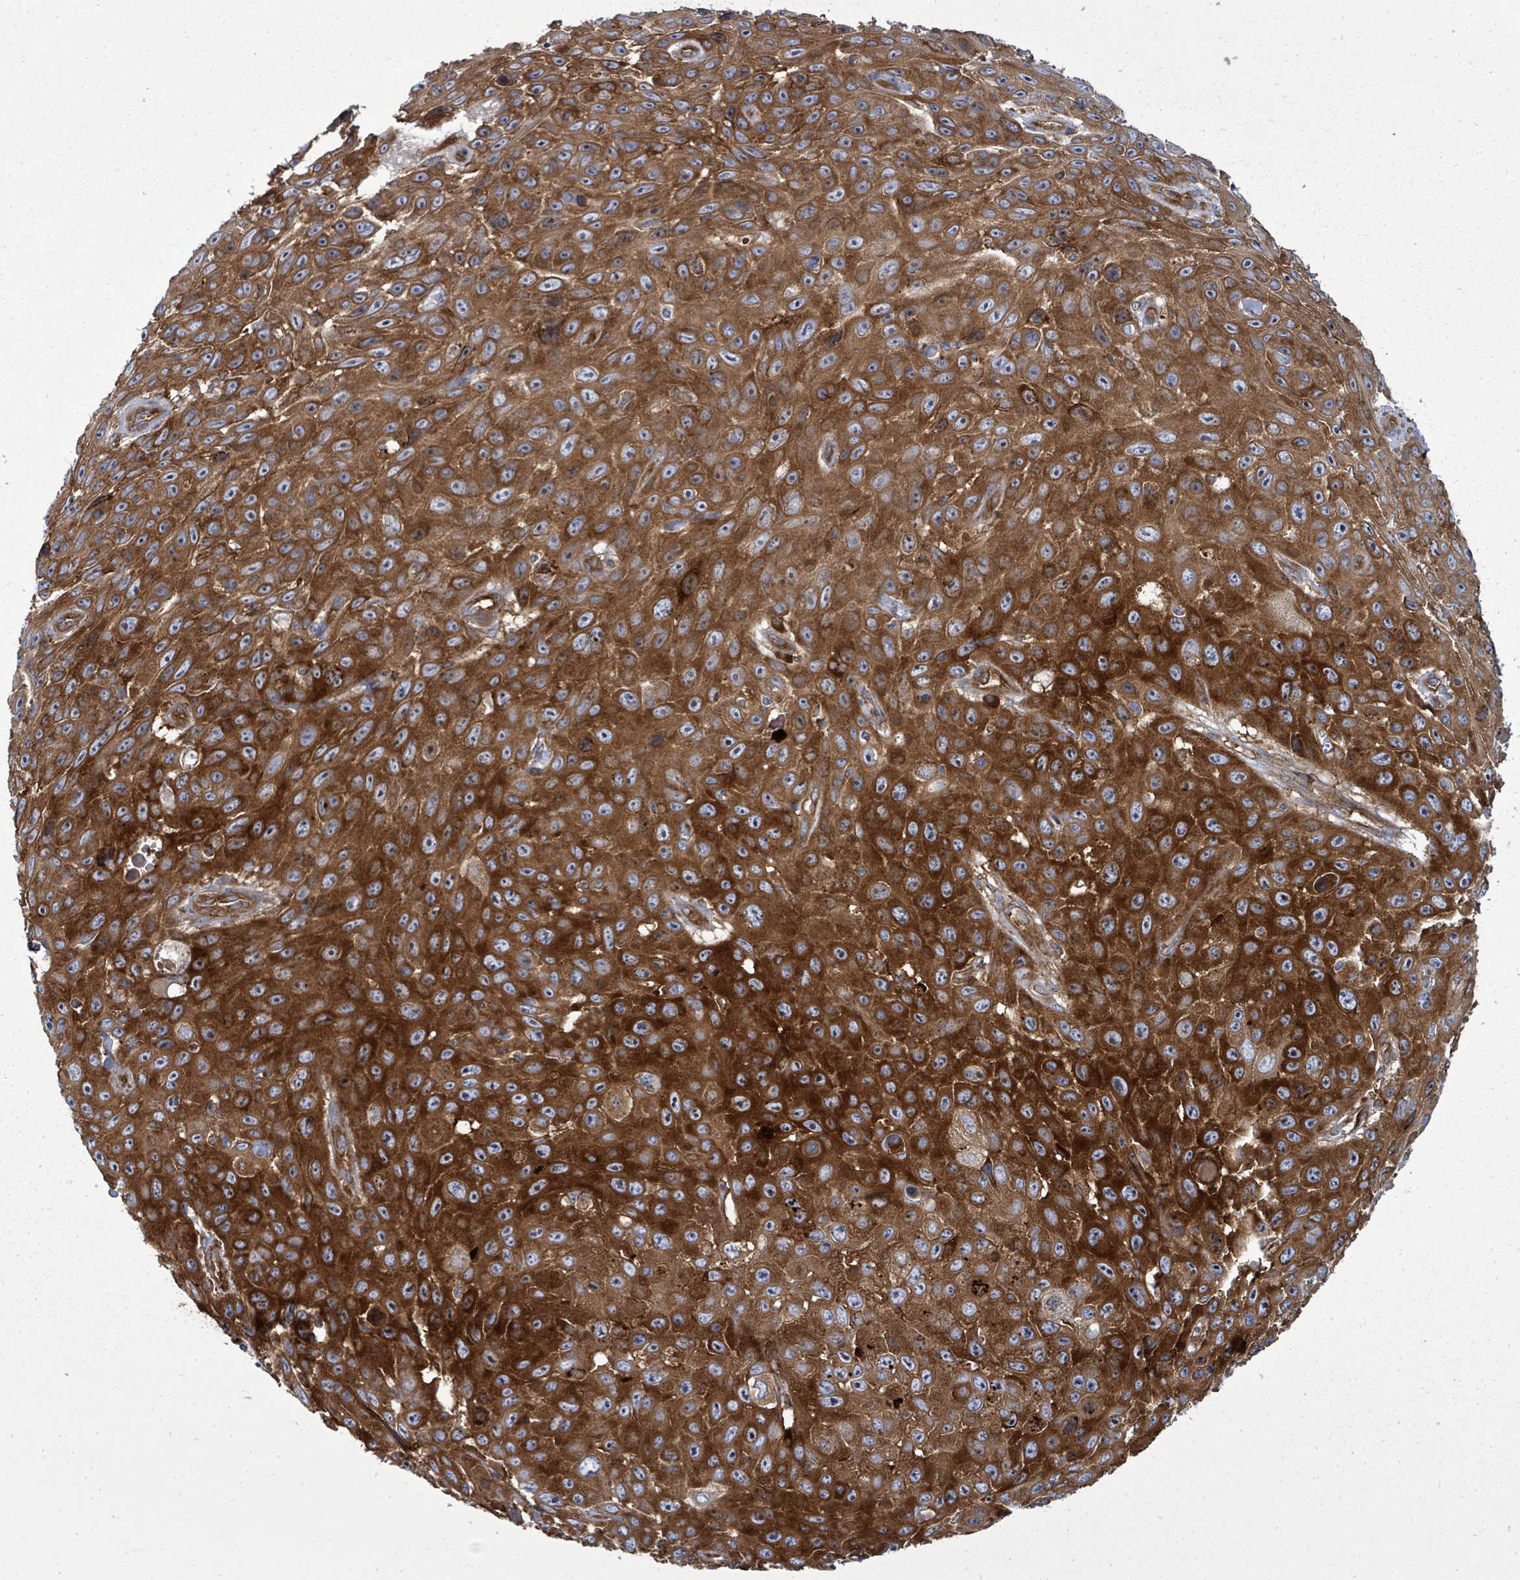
{"staining": {"intensity": "strong", "quantity": ">75%", "location": "cytoplasmic/membranous"}, "tissue": "skin cancer", "cell_type": "Tumor cells", "image_type": "cancer", "snomed": [{"axis": "morphology", "description": "Squamous cell carcinoma, NOS"}, {"axis": "topography", "description": "Skin"}], "caption": "Strong cytoplasmic/membranous expression is identified in approximately >75% of tumor cells in squamous cell carcinoma (skin). The protein is shown in brown color, while the nuclei are stained blue.", "gene": "EIF3C", "patient": {"sex": "male", "age": 82}}